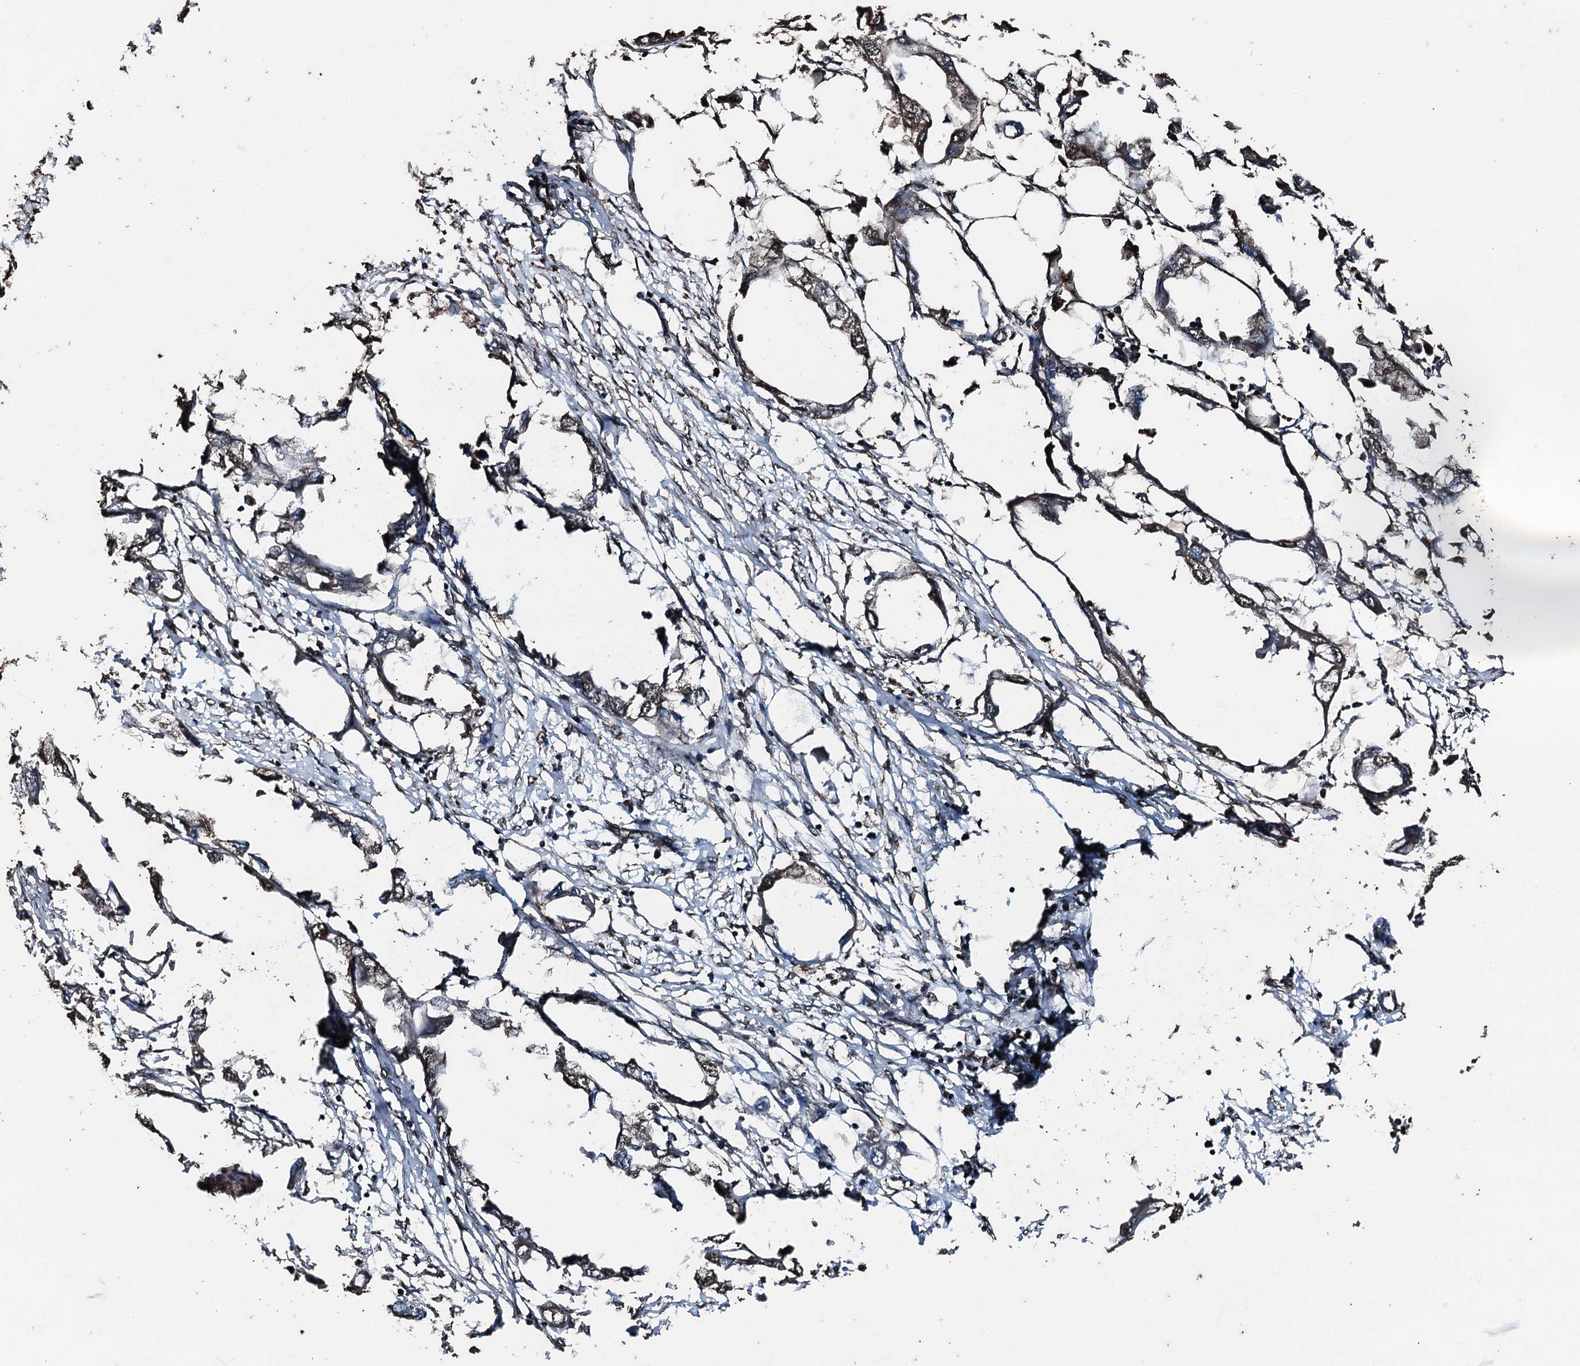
{"staining": {"intensity": "weak", "quantity": "<25%", "location": "nuclear"}, "tissue": "endometrial cancer", "cell_type": "Tumor cells", "image_type": "cancer", "snomed": [{"axis": "morphology", "description": "Adenocarcinoma, NOS"}, {"axis": "morphology", "description": "Adenocarcinoma, metastatic, NOS"}, {"axis": "topography", "description": "Adipose tissue"}, {"axis": "topography", "description": "Endometrium"}], "caption": "This micrograph is of endometrial cancer stained with immunohistochemistry (IHC) to label a protein in brown with the nuclei are counter-stained blue. There is no staining in tumor cells.", "gene": "FAAP24", "patient": {"sex": "female", "age": 67}}